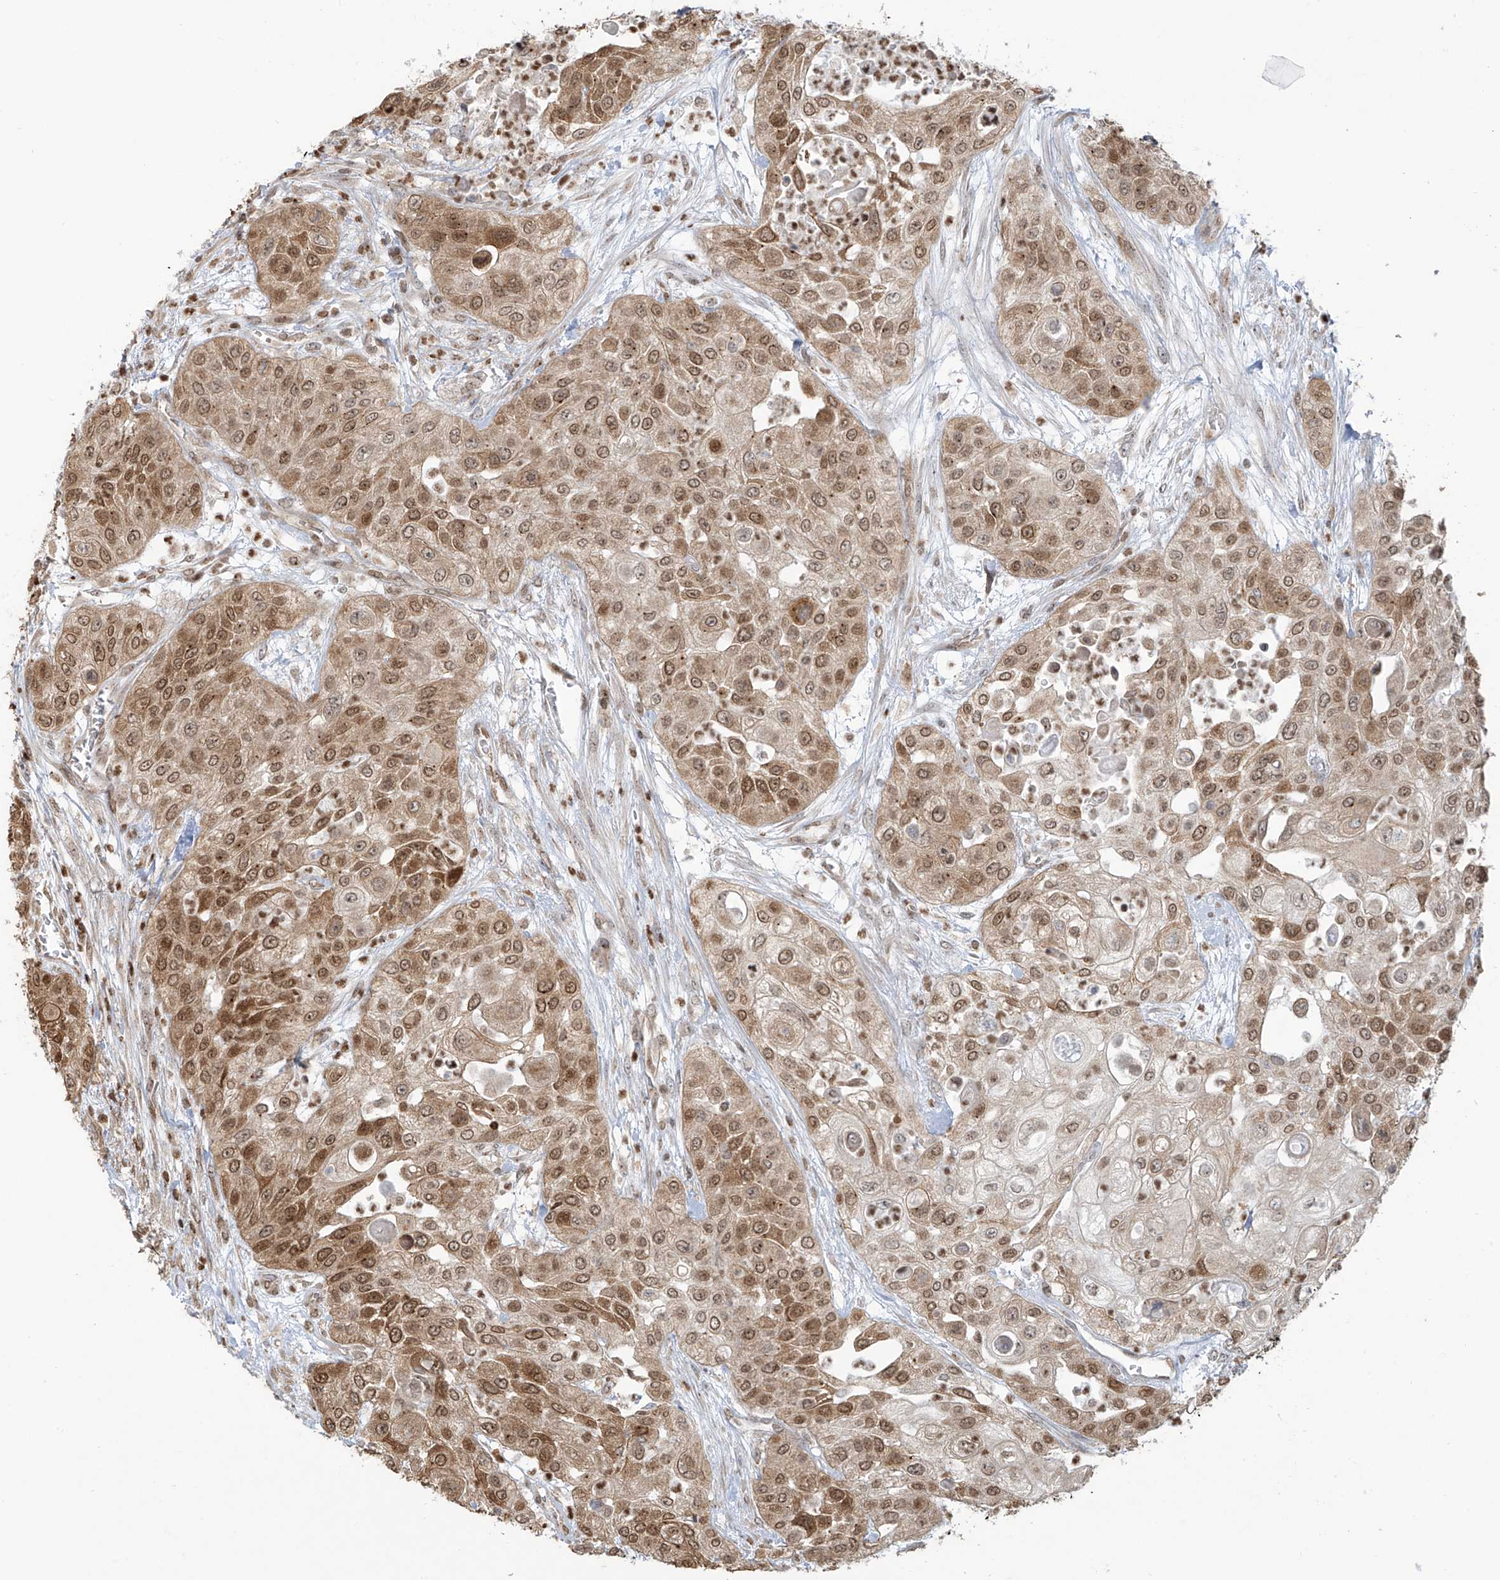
{"staining": {"intensity": "moderate", "quantity": ">75%", "location": "cytoplasmic/membranous,nuclear"}, "tissue": "urothelial cancer", "cell_type": "Tumor cells", "image_type": "cancer", "snomed": [{"axis": "morphology", "description": "Urothelial carcinoma, High grade"}, {"axis": "topography", "description": "Urinary bladder"}], "caption": "High-grade urothelial carcinoma stained for a protein displays moderate cytoplasmic/membranous and nuclear positivity in tumor cells.", "gene": "VMP1", "patient": {"sex": "female", "age": 79}}